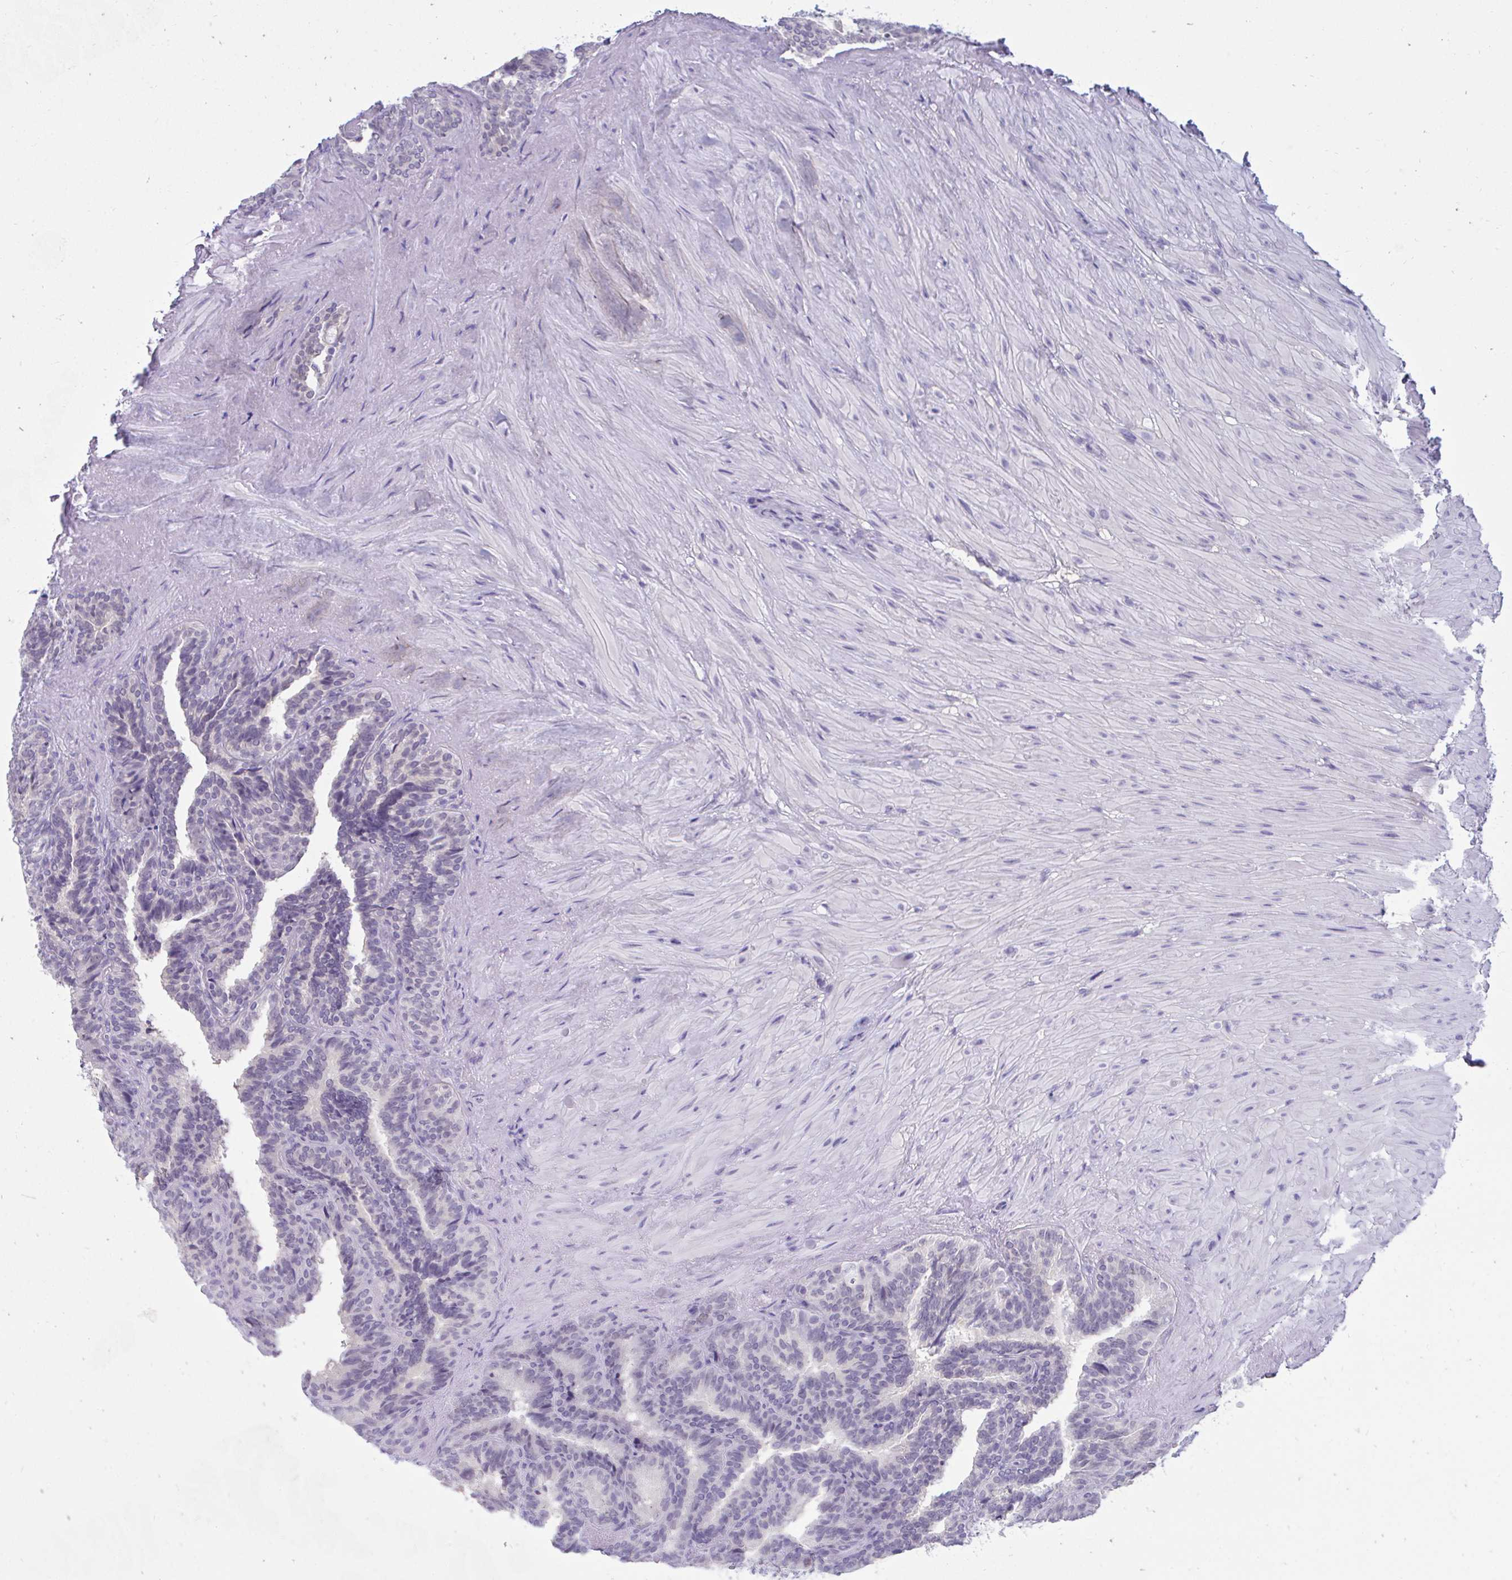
{"staining": {"intensity": "weak", "quantity": "<25%", "location": "cytoplasmic/membranous"}, "tissue": "seminal vesicle", "cell_type": "Glandular cells", "image_type": "normal", "snomed": [{"axis": "morphology", "description": "Normal tissue, NOS"}, {"axis": "topography", "description": "Seminal veicle"}], "caption": "Histopathology image shows no protein expression in glandular cells of unremarkable seminal vesicle. (DAB IHC visualized using brightfield microscopy, high magnification).", "gene": "CSE1L", "patient": {"sex": "male", "age": 60}}